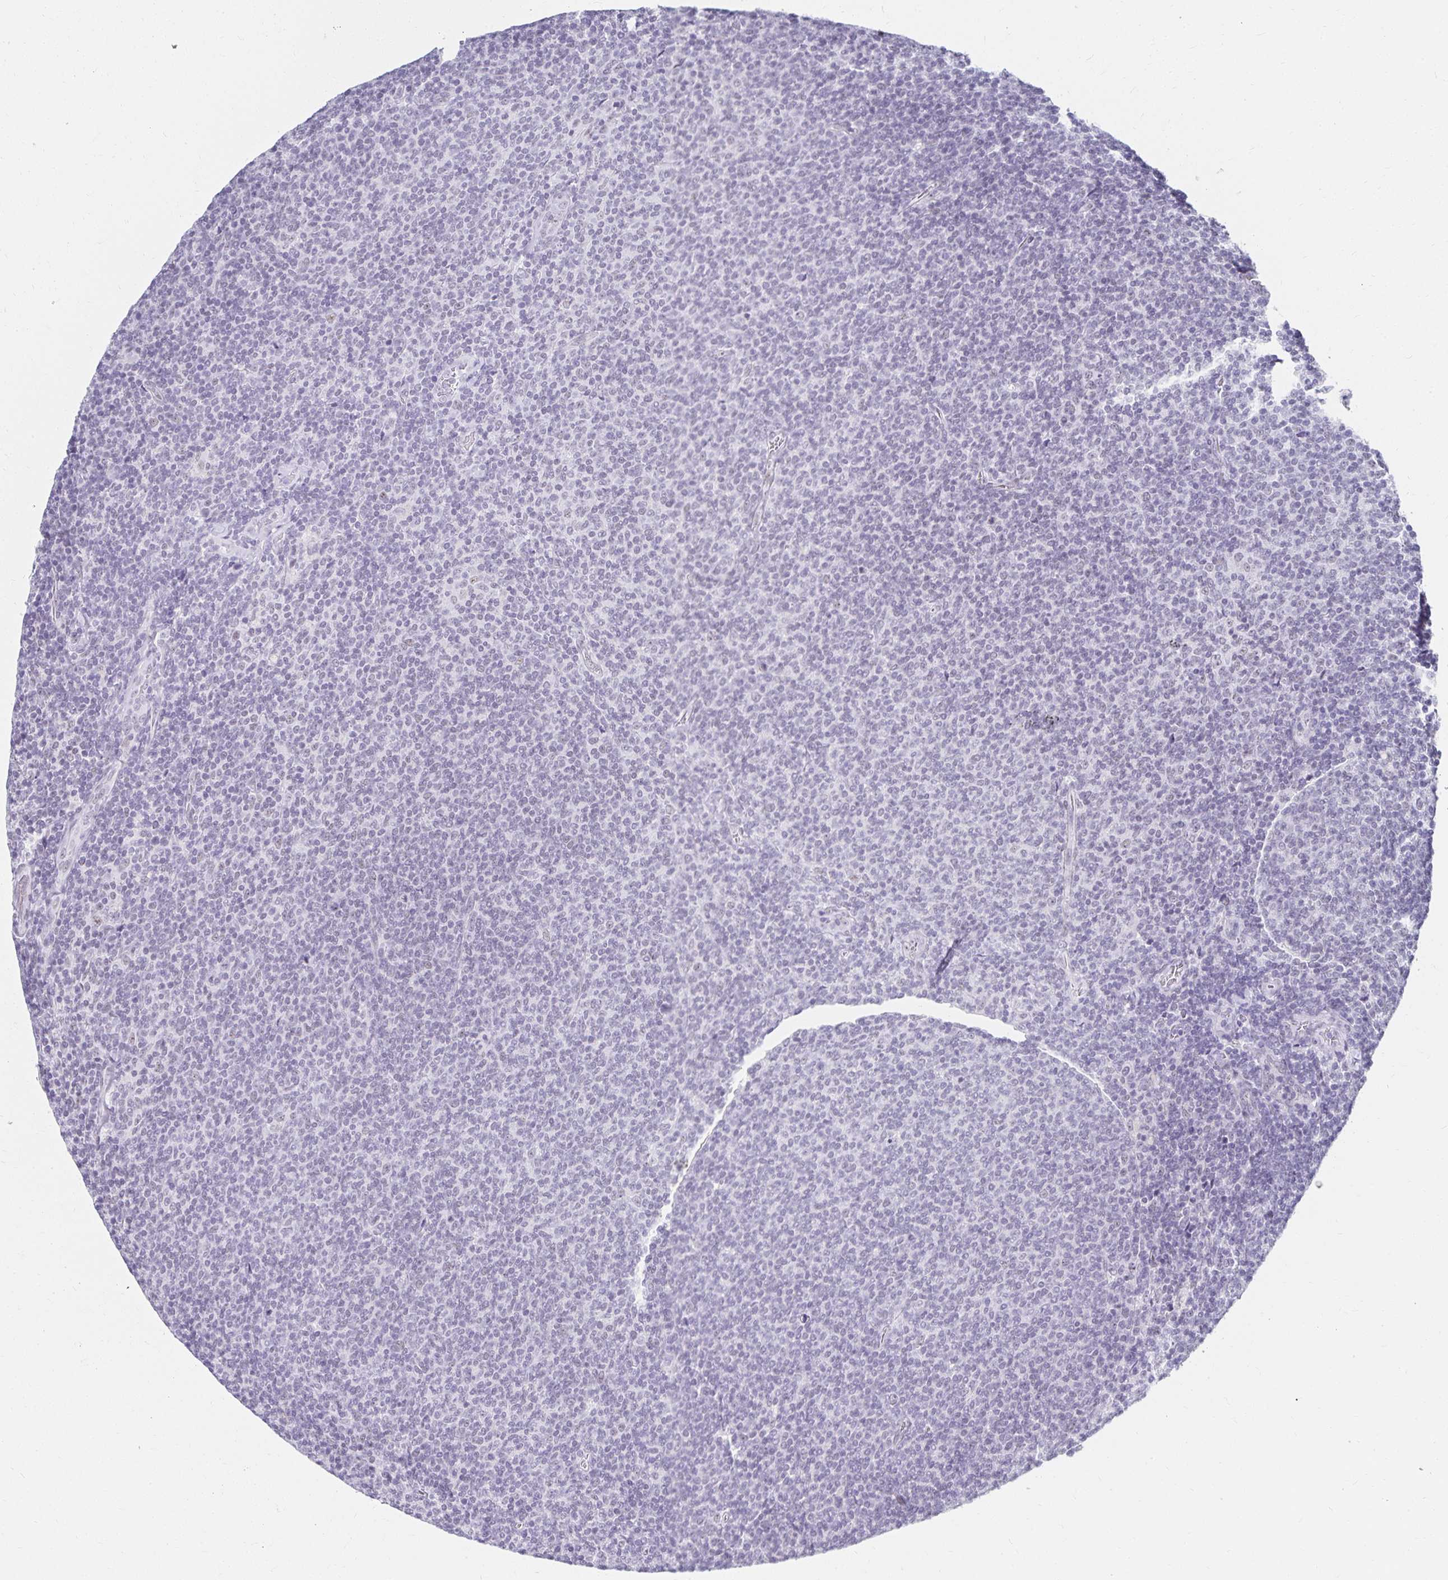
{"staining": {"intensity": "negative", "quantity": "none", "location": "none"}, "tissue": "lymphoma", "cell_type": "Tumor cells", "image_type": "cancer", "snomed": [{"axis": "morphology", "description": "Malignant lymphoma, non-Hodgkin's type, Low grade"}, {"axis": "topography", "description": "Lymph node"}], "caption": "A micrograph of malignant lymphoma, non-Hodgkin's type (low-grade) stained for a protein reveals no brown staining in tumor cells.", "gene": "C20orf85", "patient": {"sex": "male", "age": 52}}